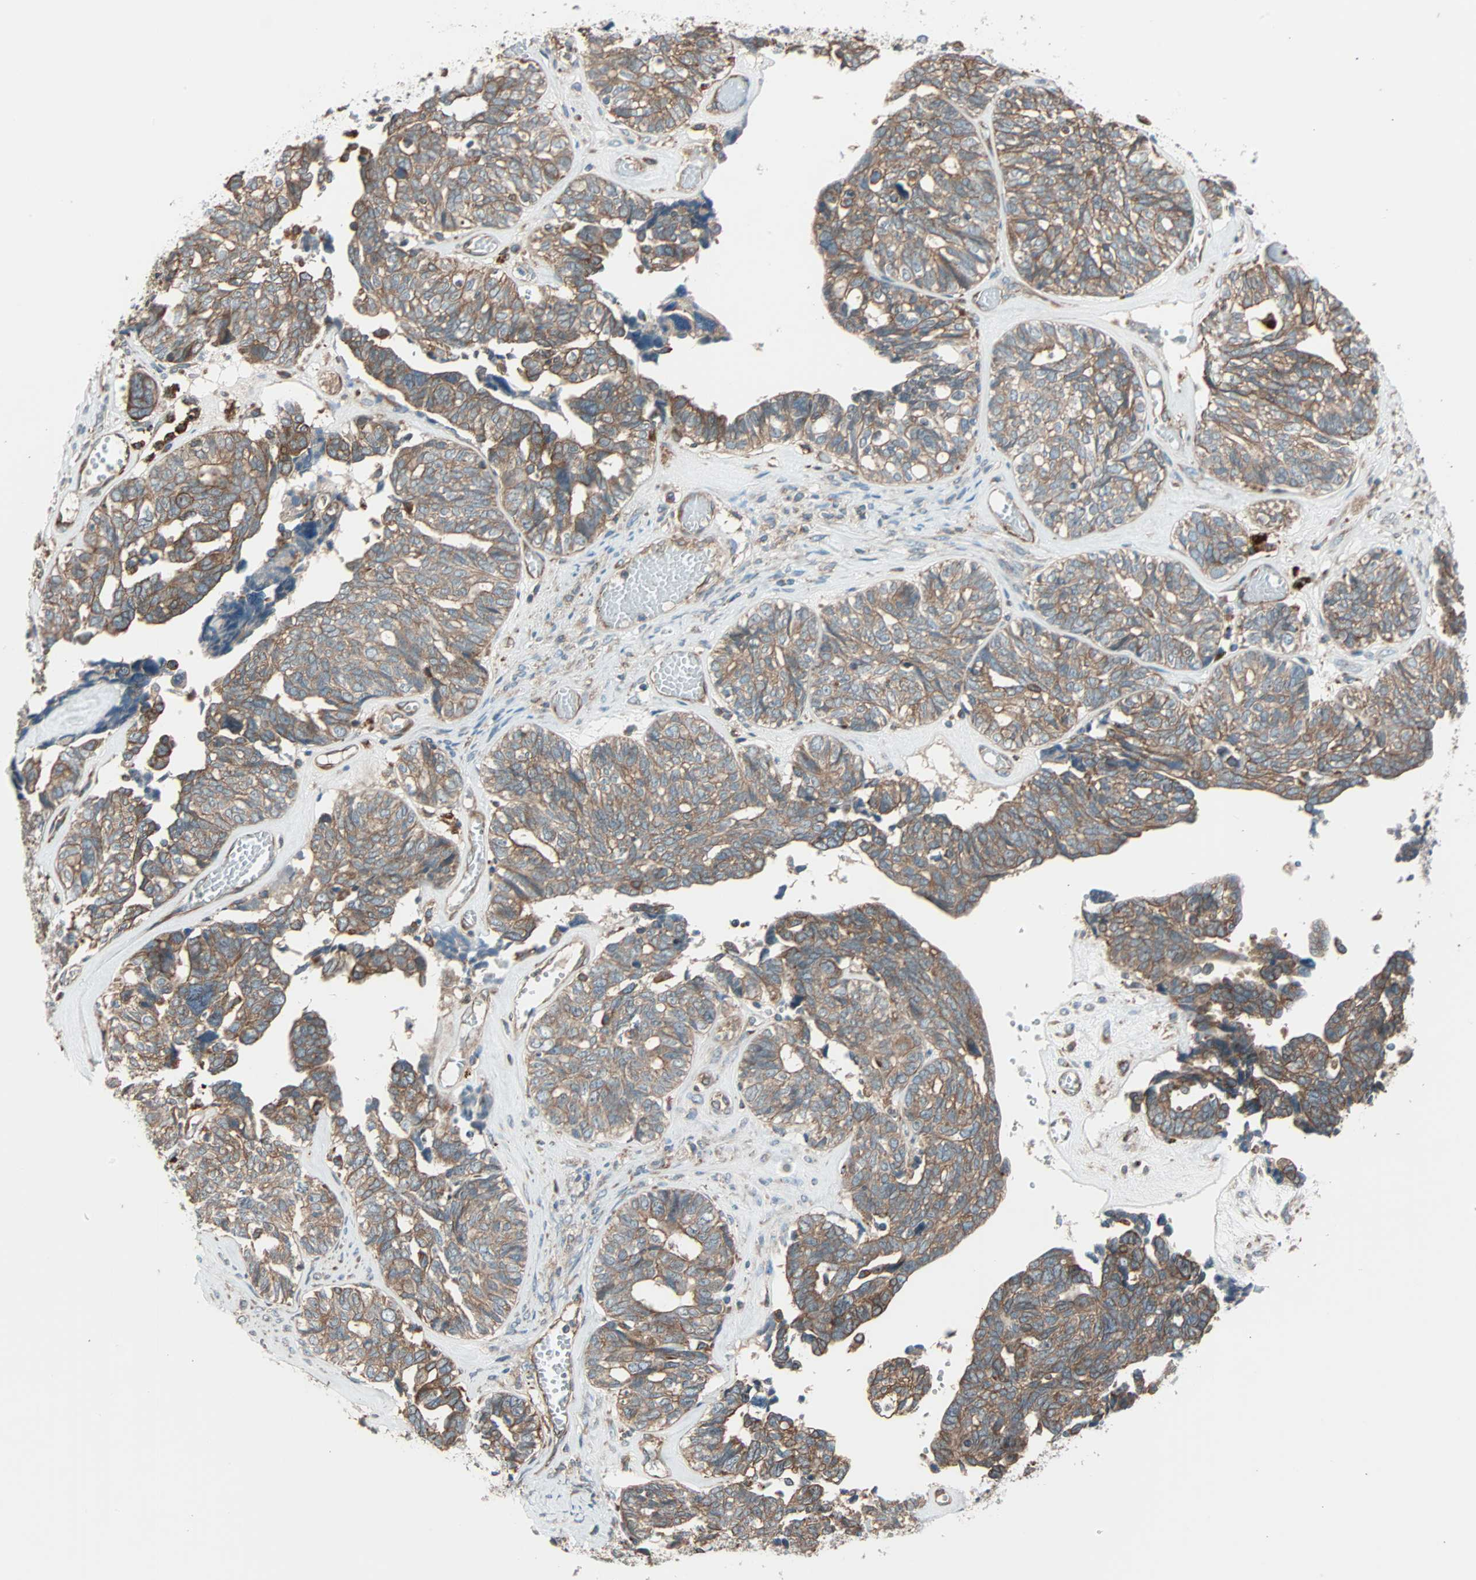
{"staining": {"intensity": "moderate", "quantity": ">75%", "location": "cytoplasmic/membranous"}, "tissue": "ovarian cancer", "cell_type": "Tumor cells", "image_type": "cancer", "snomed": [{"axis": "morphology", "description": "Cystadenocarcinoma, serous, NOS"}, {"axis": "topography", "description": "Ovary"}], "caption": "Ovarian cancer (serous cystadenocarcinoma) was stained to show a protein in brown. There is medium levels of moderate cytoplasmic/membranous staining in approximately >75% of tumor cells.", "gene": "PHYH", "patient": {"sex": "female", "age": 79}}